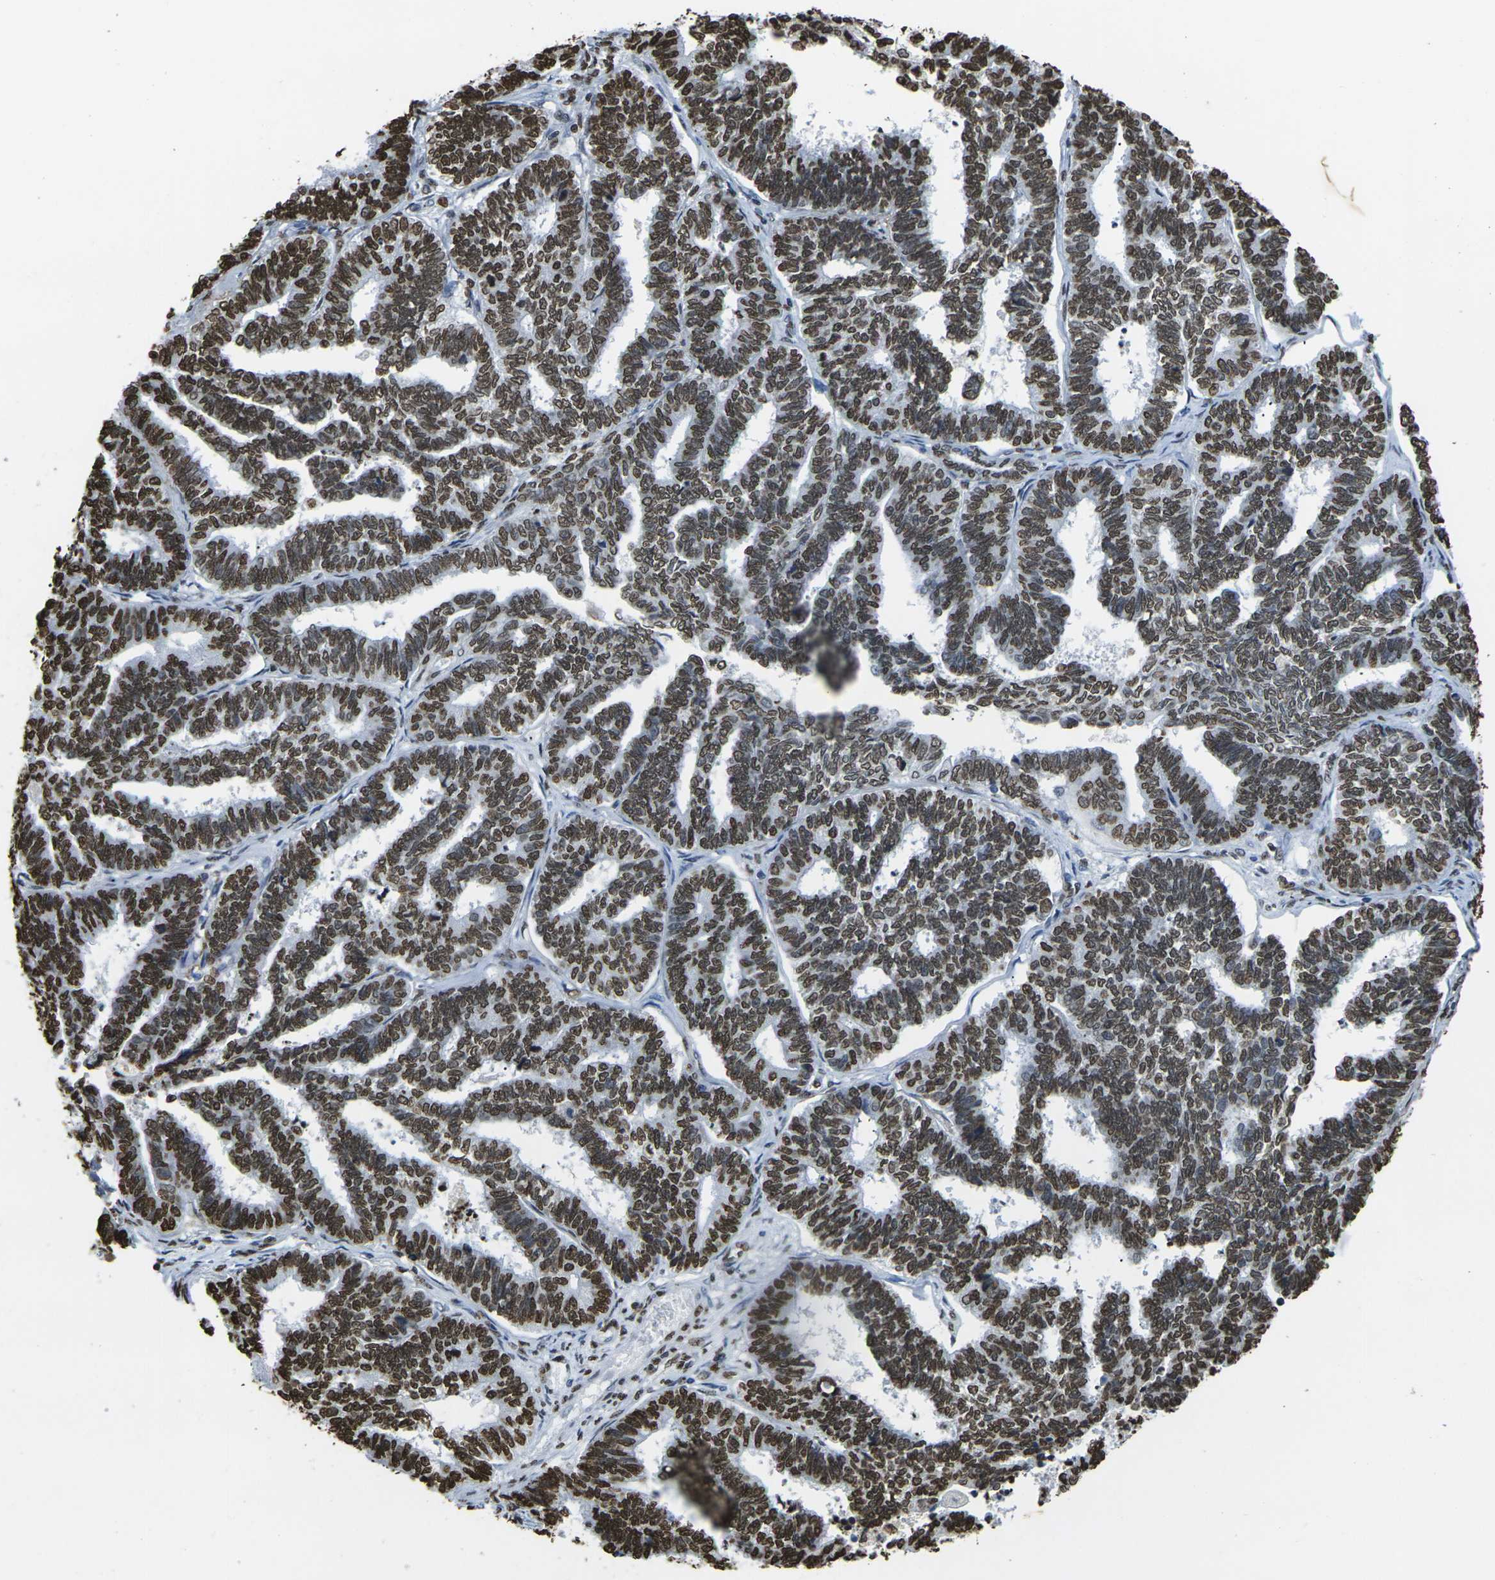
{"staining": {"intensity": "strong", "quantity": ">75%", "location": "nuclear"}, "tissue": "endometrial cancer", "cell_type": "Tumor cells", "image_type": "cancer", "snomed": [{"axis": "morphology", "description": "Adenocarcinoma, NOS"}, {"axis": "topography", "description": "Endometrium"}], "caption": "Approximately >75% of tumor cells in endometrial cancer display strong nuclear protein positivity as visualized by brown immunohistochemical staining.", "gene": "DRAXIN", "patient": {"sex": "female", "age": 70}}